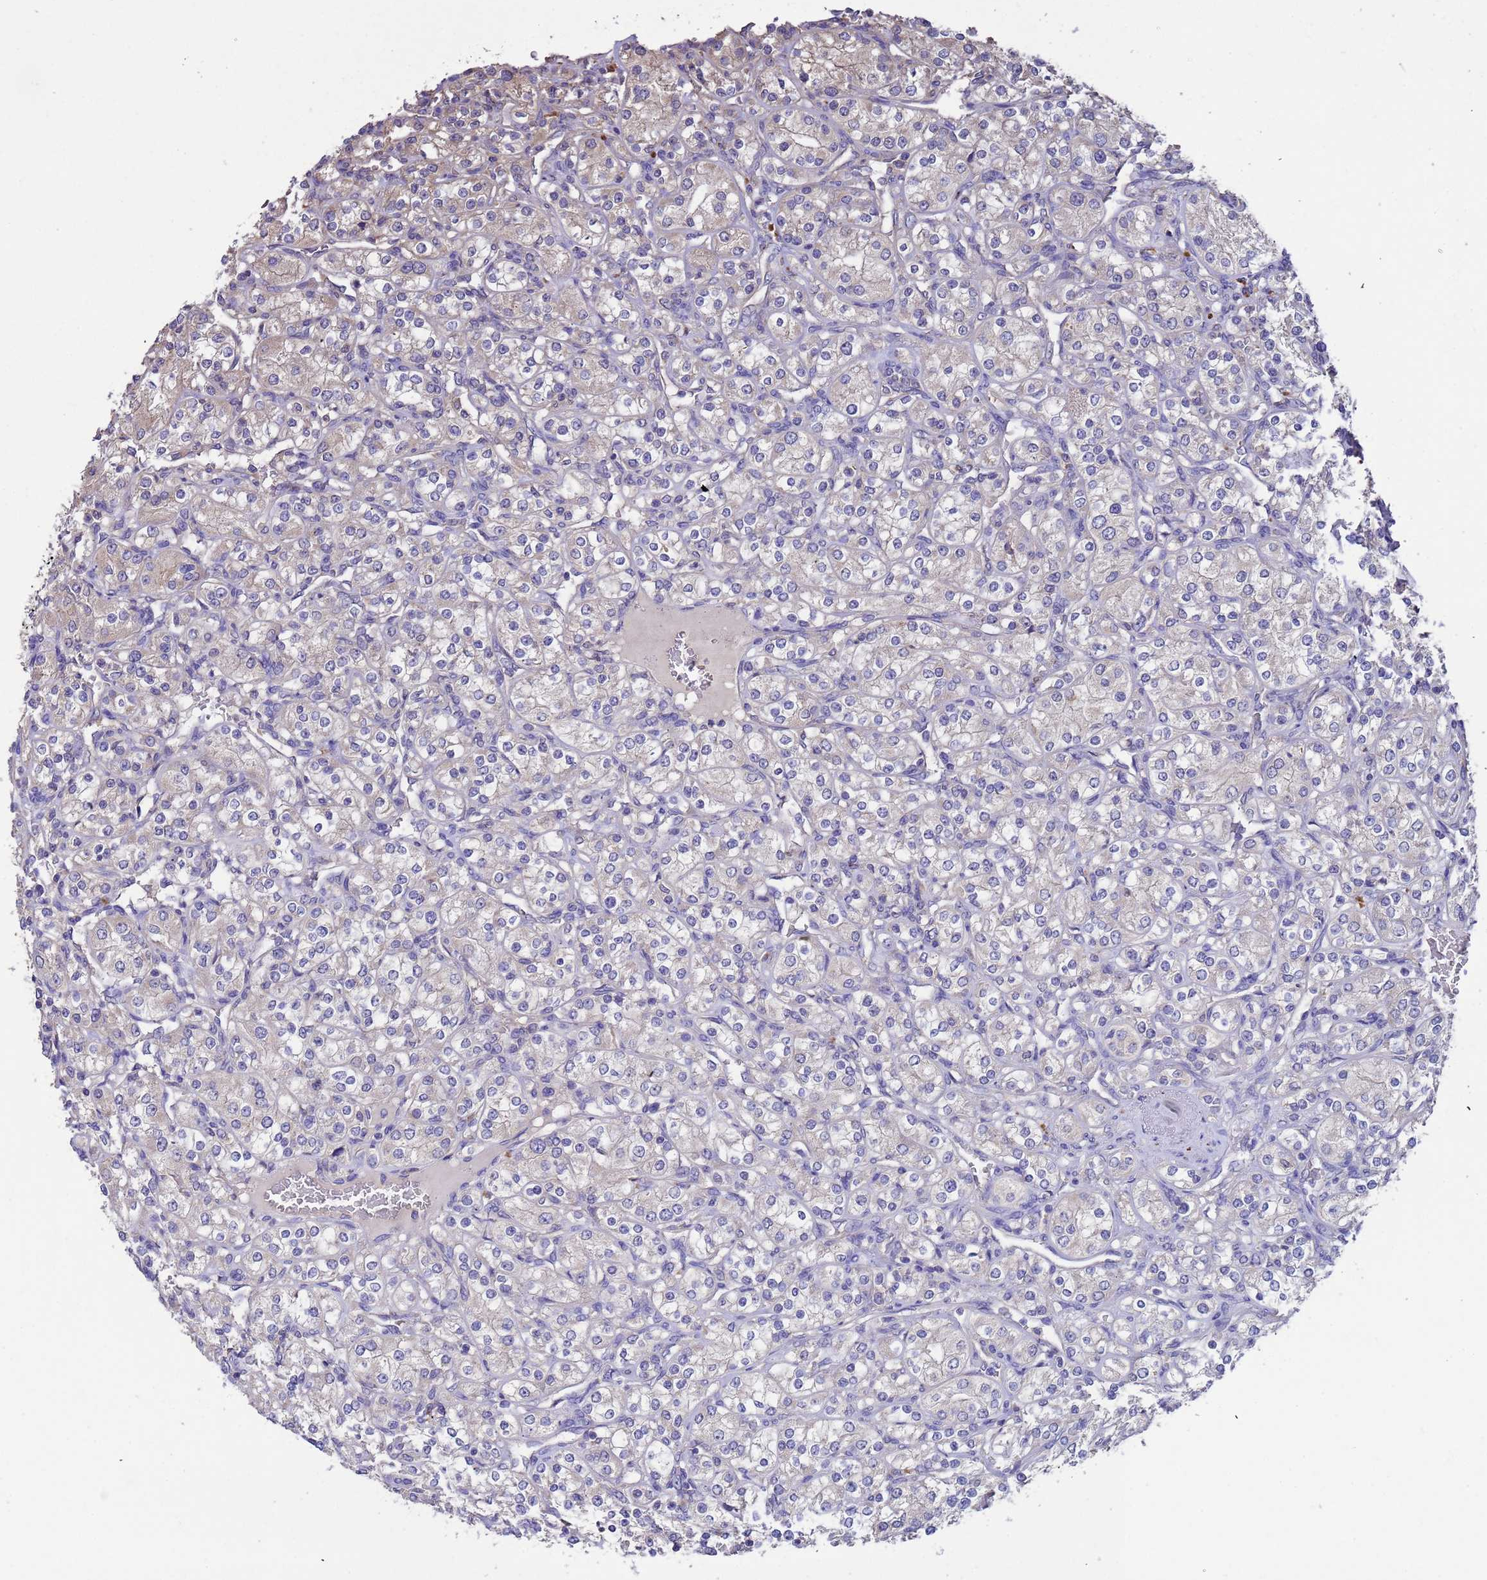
{"staining": {"intensity": "negative", "quantity": "none", "location": "none"}, "tissue": "renal cancer", "cell_type": "Tumor cells", "image_type": "cancer", "snomed": [{"axis": "morphology", "description": "Adenocarcinoma, NOS"}, {"axis": "topography", "description": "Kidney"}], "caption": "DAB (3,3'-diaminobenzidine) immunohistochemical staining of human adenocarcinoma (renal) displays no significant expression in tumor cells.", "gene": "SRL", "patient": {"sex": "male", "age": 77}}